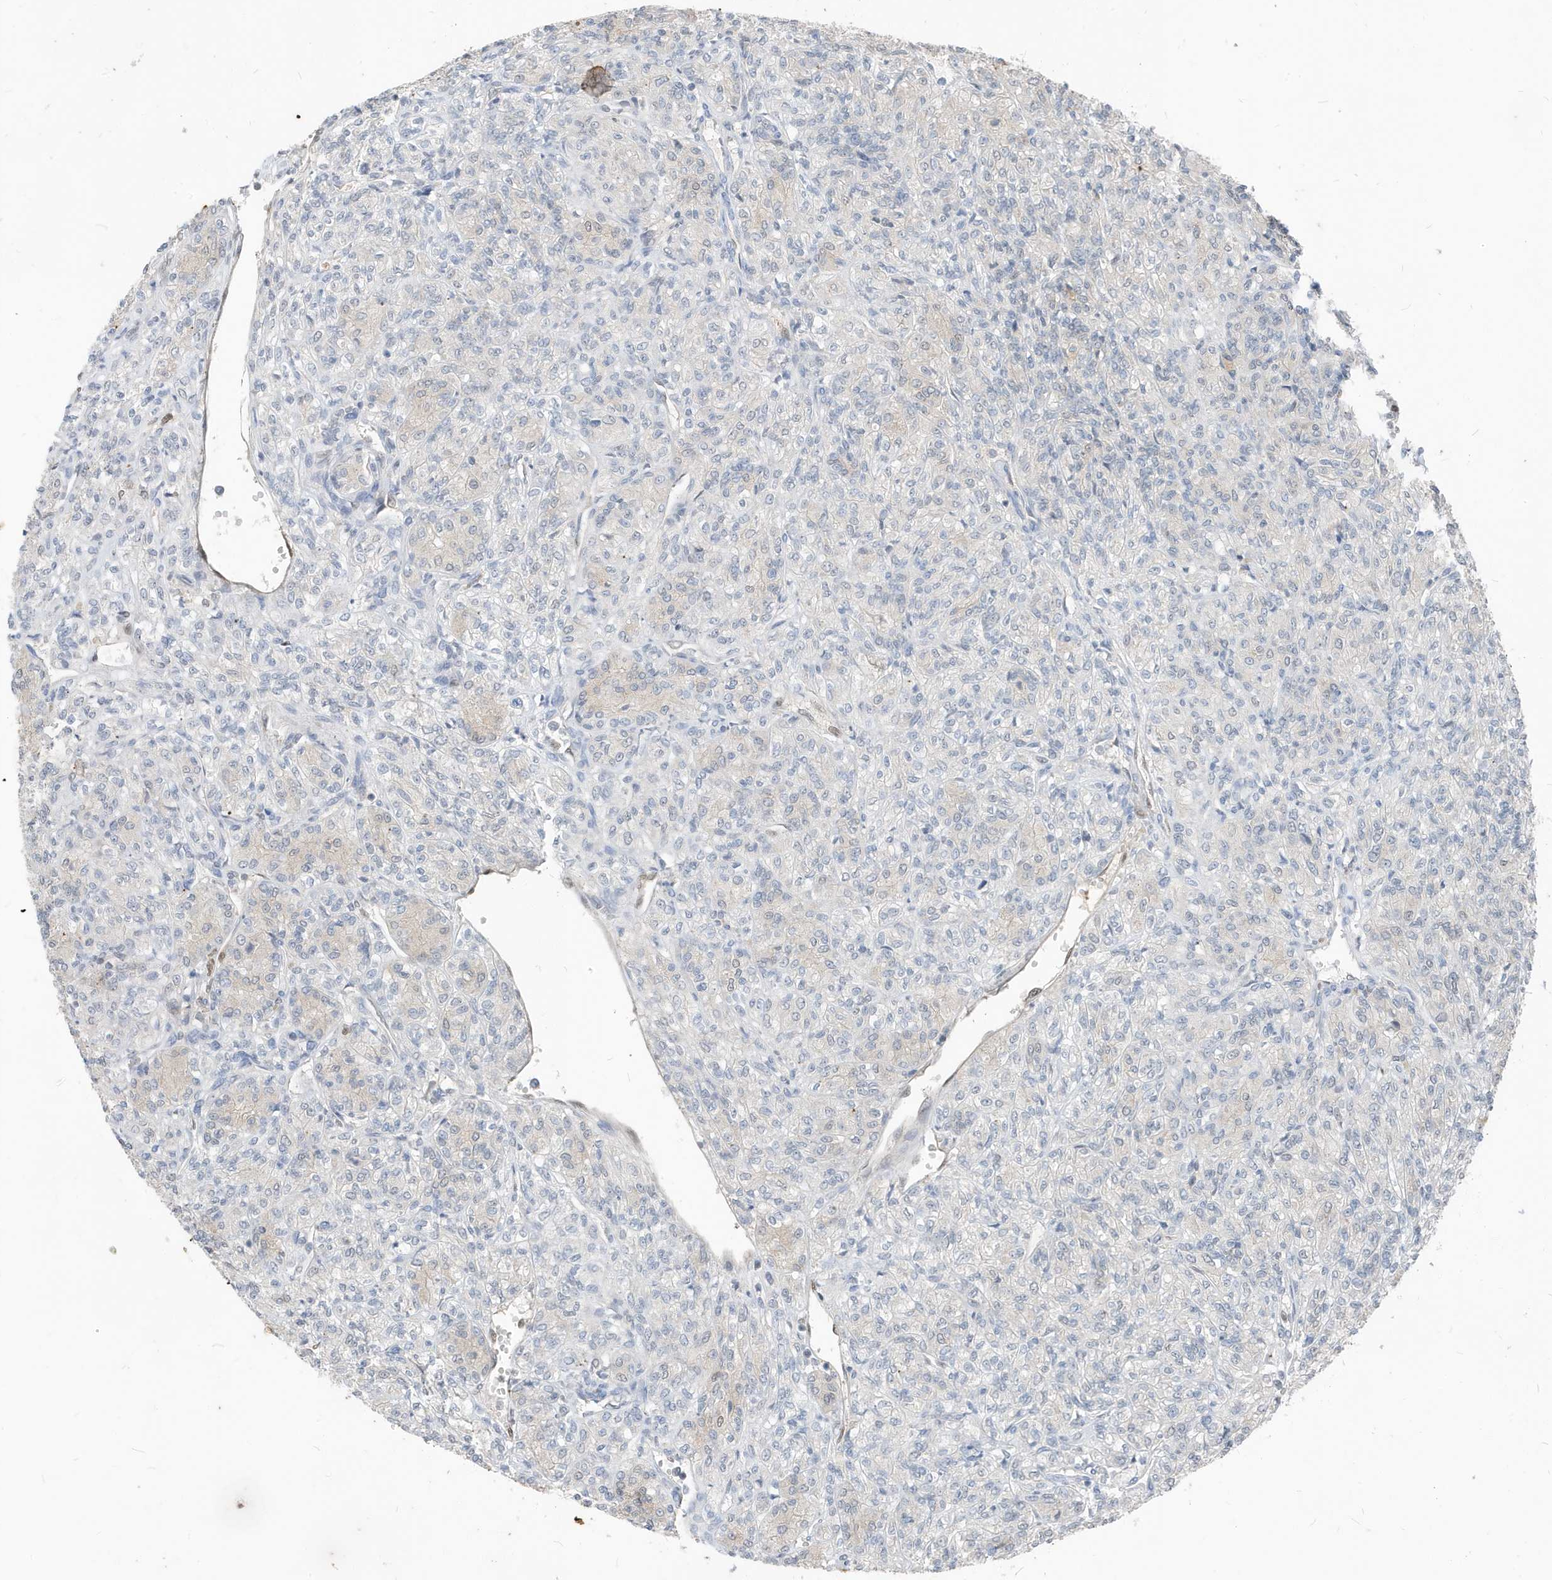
{"staining": {"intensity": "negative", "quantity": "none", "location": "none"}, "tissue": "renal cancer", "cell_type": "Tumor cells", "image_type": "cancer", "snomed": [{"axis": "morphology", "description": "Adenocarcinoma, NOS"}, {"axis": "topography", "description": "Kidney"}], "caption": "High power microscopy photomicrograph of an immunohistochemistry (IHC) micrograph of adenocarcinoma (renal), revealing no significant staining in tumor cells.", "gene": "NCOA7", "patient": {"sex": "male", "age": 77}}